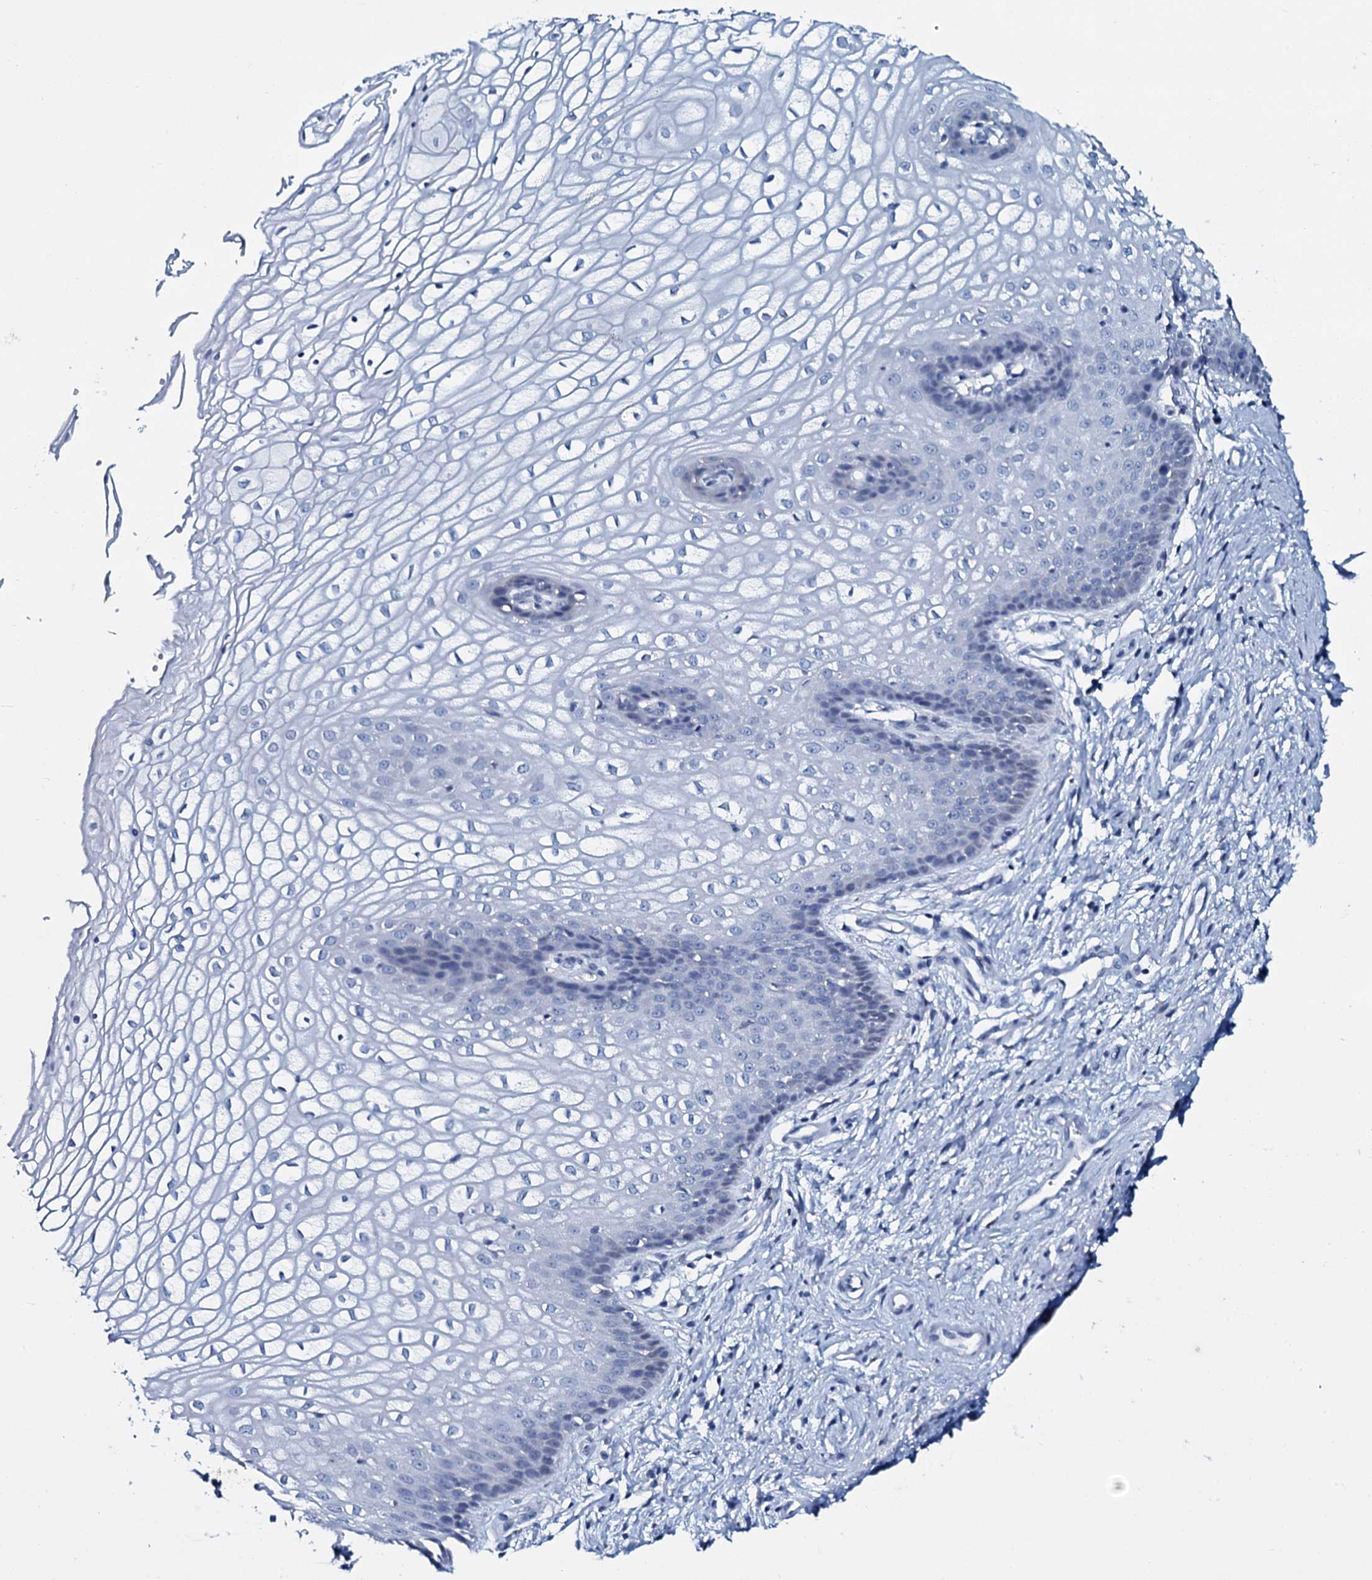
{"staining": {"intensity": "negative", "quantity": "none", "location": "none"}, "tissue": "vagina", "cell_type": "Squamous epithelial cells", "image_type": "normal", "snomed": [{"axis": "morphology", "description": "Normal tissue, NOS"}, {"axis": "topography", "description": "Vagina"}], "caption": "High power microscopy image of an IHC micrograph of benign vagina, revealing no significant positivity in squamous epithelial cells.", "gene": "SLC4A7", "patient": {"sex": "female", "age": 34}}